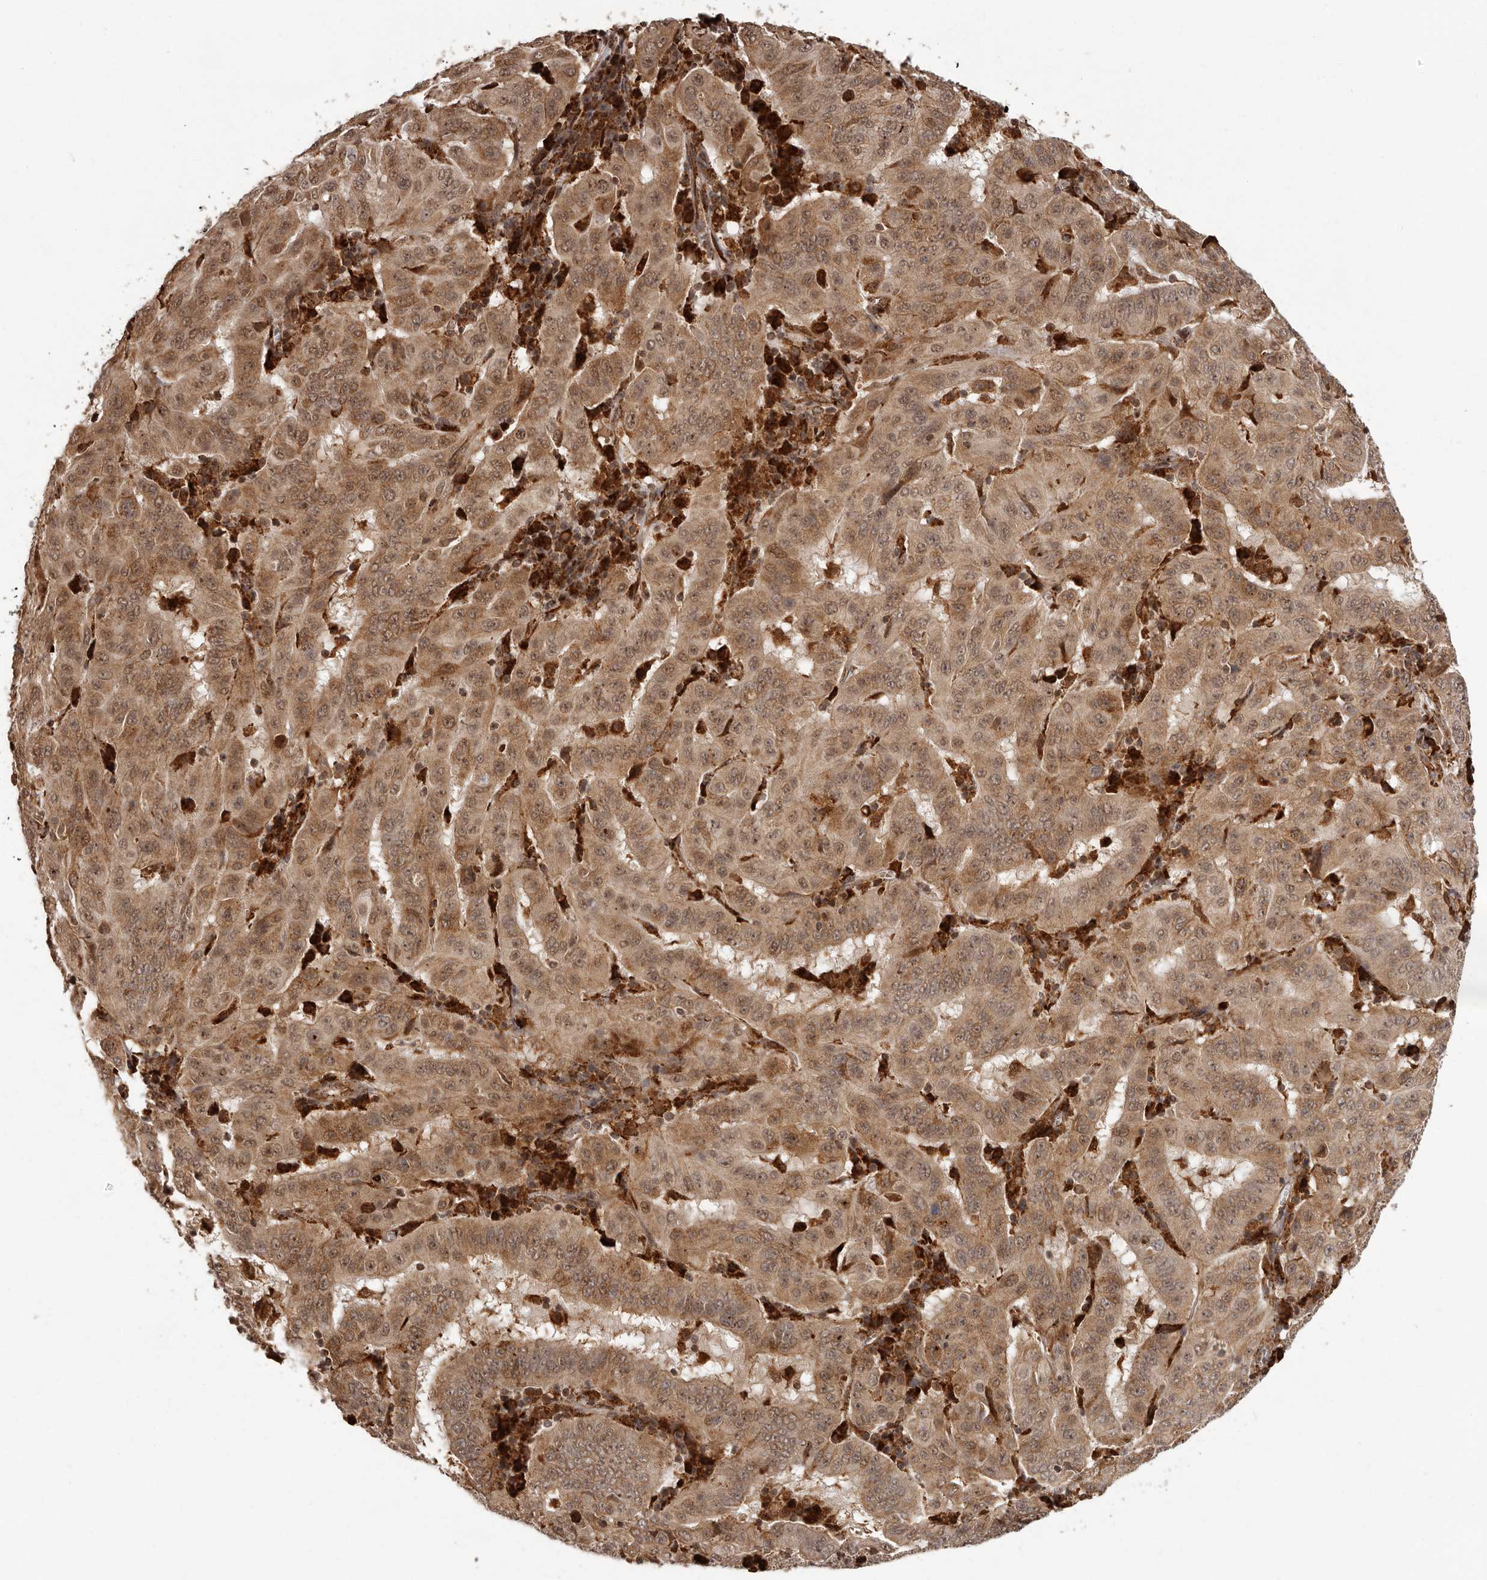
{"staining": {"intensity": "moderate", "quantity": ">75%", "location": "cytoplasmic/membranous,nuclear"}, "tissue": "pancreatic cancer", "cell_type": "Tumor cells", "image_type": "cancer", "snomed": [{"axis": "morphology", "description": "Adenocarcinoma, NOS"}, {"axis": "topography", "description": "Pancreas"}], "caption": "There is medium levels of moderate cytoplasmic/membranous and nuclear positivity in tumor cells of pancreatic adenocarcinoma, as demonstrated by immunohistochemical staining (brown color).", "gene": "IL32", "patient": {"sex": "male", "age": 63}}